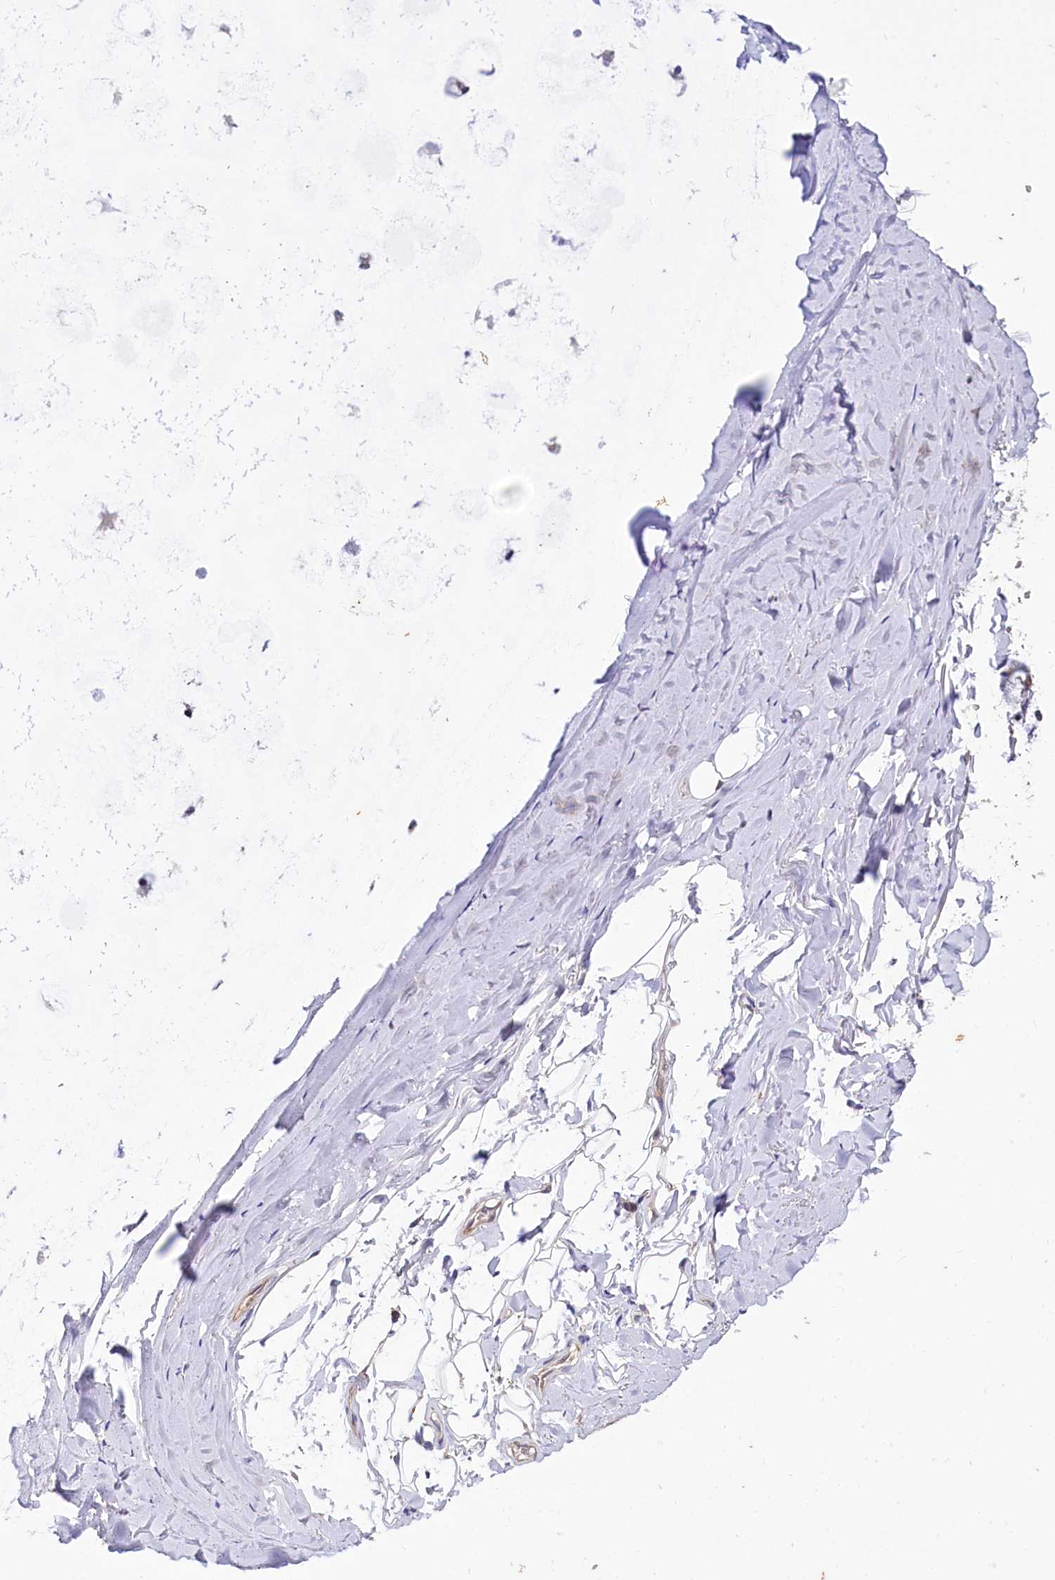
{"staining": {"intensity": "negative", "quantity": "none", "location": "none"}, "tissue": "adipose tissue", "cell_type": "Adipocytes", "image_type": "normal", "snomed": [{"axis": "morphology", "description": "Normal tissue, NOS"}, {"axis": "topography", "description": "Lymph node"}, {"axis": "topography", "description": "Bronchus"}], "caption": "Immunohistochemistry (IHC) photomicrograph of benign adipose tissue: human adipose tissue stained with DAB (3,3'-diaminobenzidine) shows no significant protein expression in adipocytes. The staining is performed using DAB (3,3'-diaminobenzidine) brown chromogen with nuclei counter-stained in using hematoxylin.", "gene": "RPUSD3", "patient": {"sex": "male", "age": 63}}